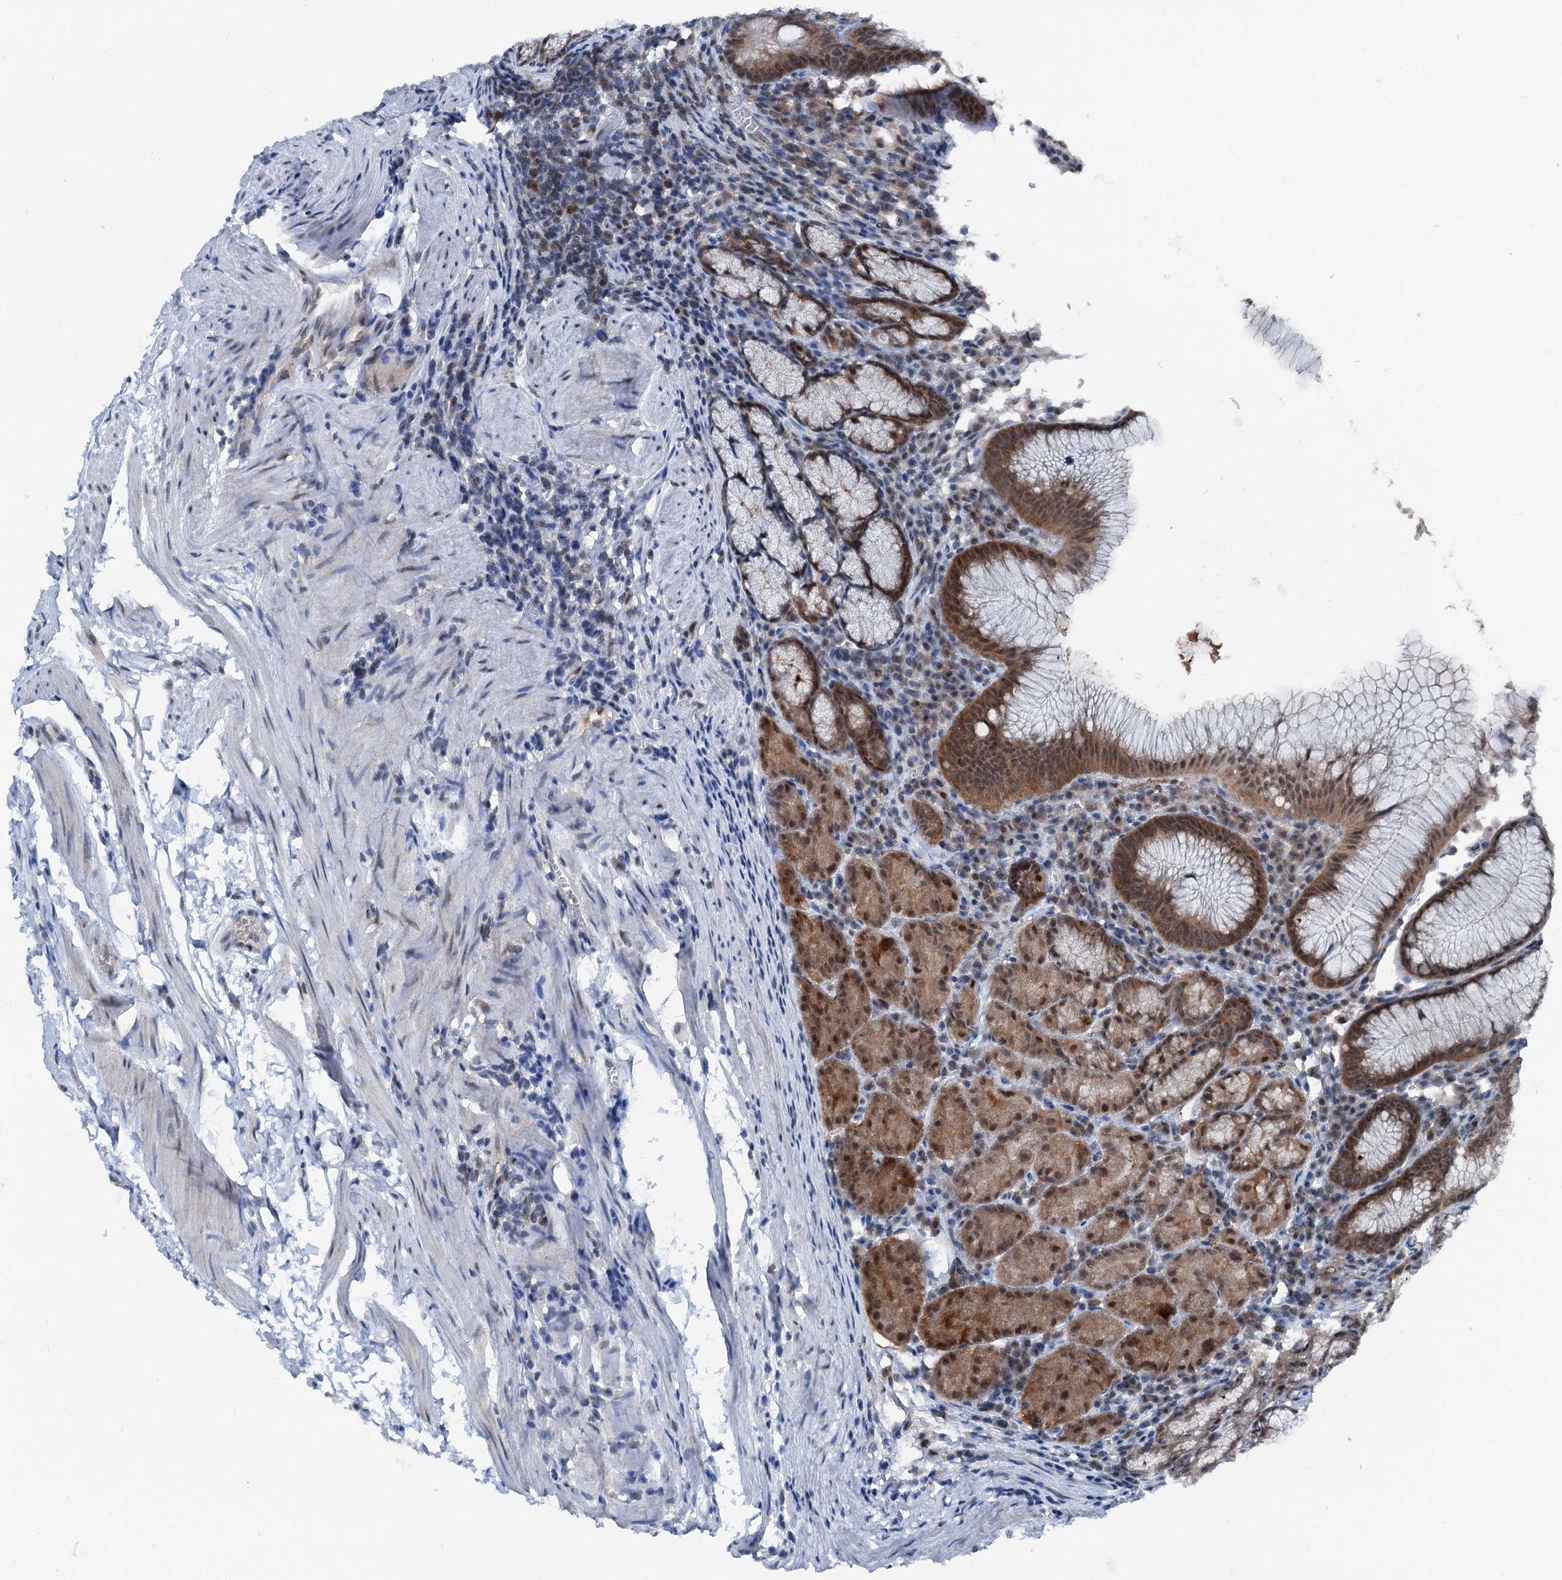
{"staining": {"intensity": "moderate", "quantity": ">75%", "location": "cytoplasmic/membranous,nuclear"}, "tissue": "stomach", "cell_type": "Glandular cells", "image_type": "normal", "snomed": [{"axis": "morphology", "description": "Normal tissue, NOS"}, {"axis": "topography", "description": "Stomach"}], "caption": "Approximately >75% of glandular cells in normal human stomach exhibit moderate cytoplasmic/membranous,nuclear protein positivity as visualized by brown immunohistochemical staining.", "gene": "PSMD13", "patient": {"sex": "male", "age": 55}}